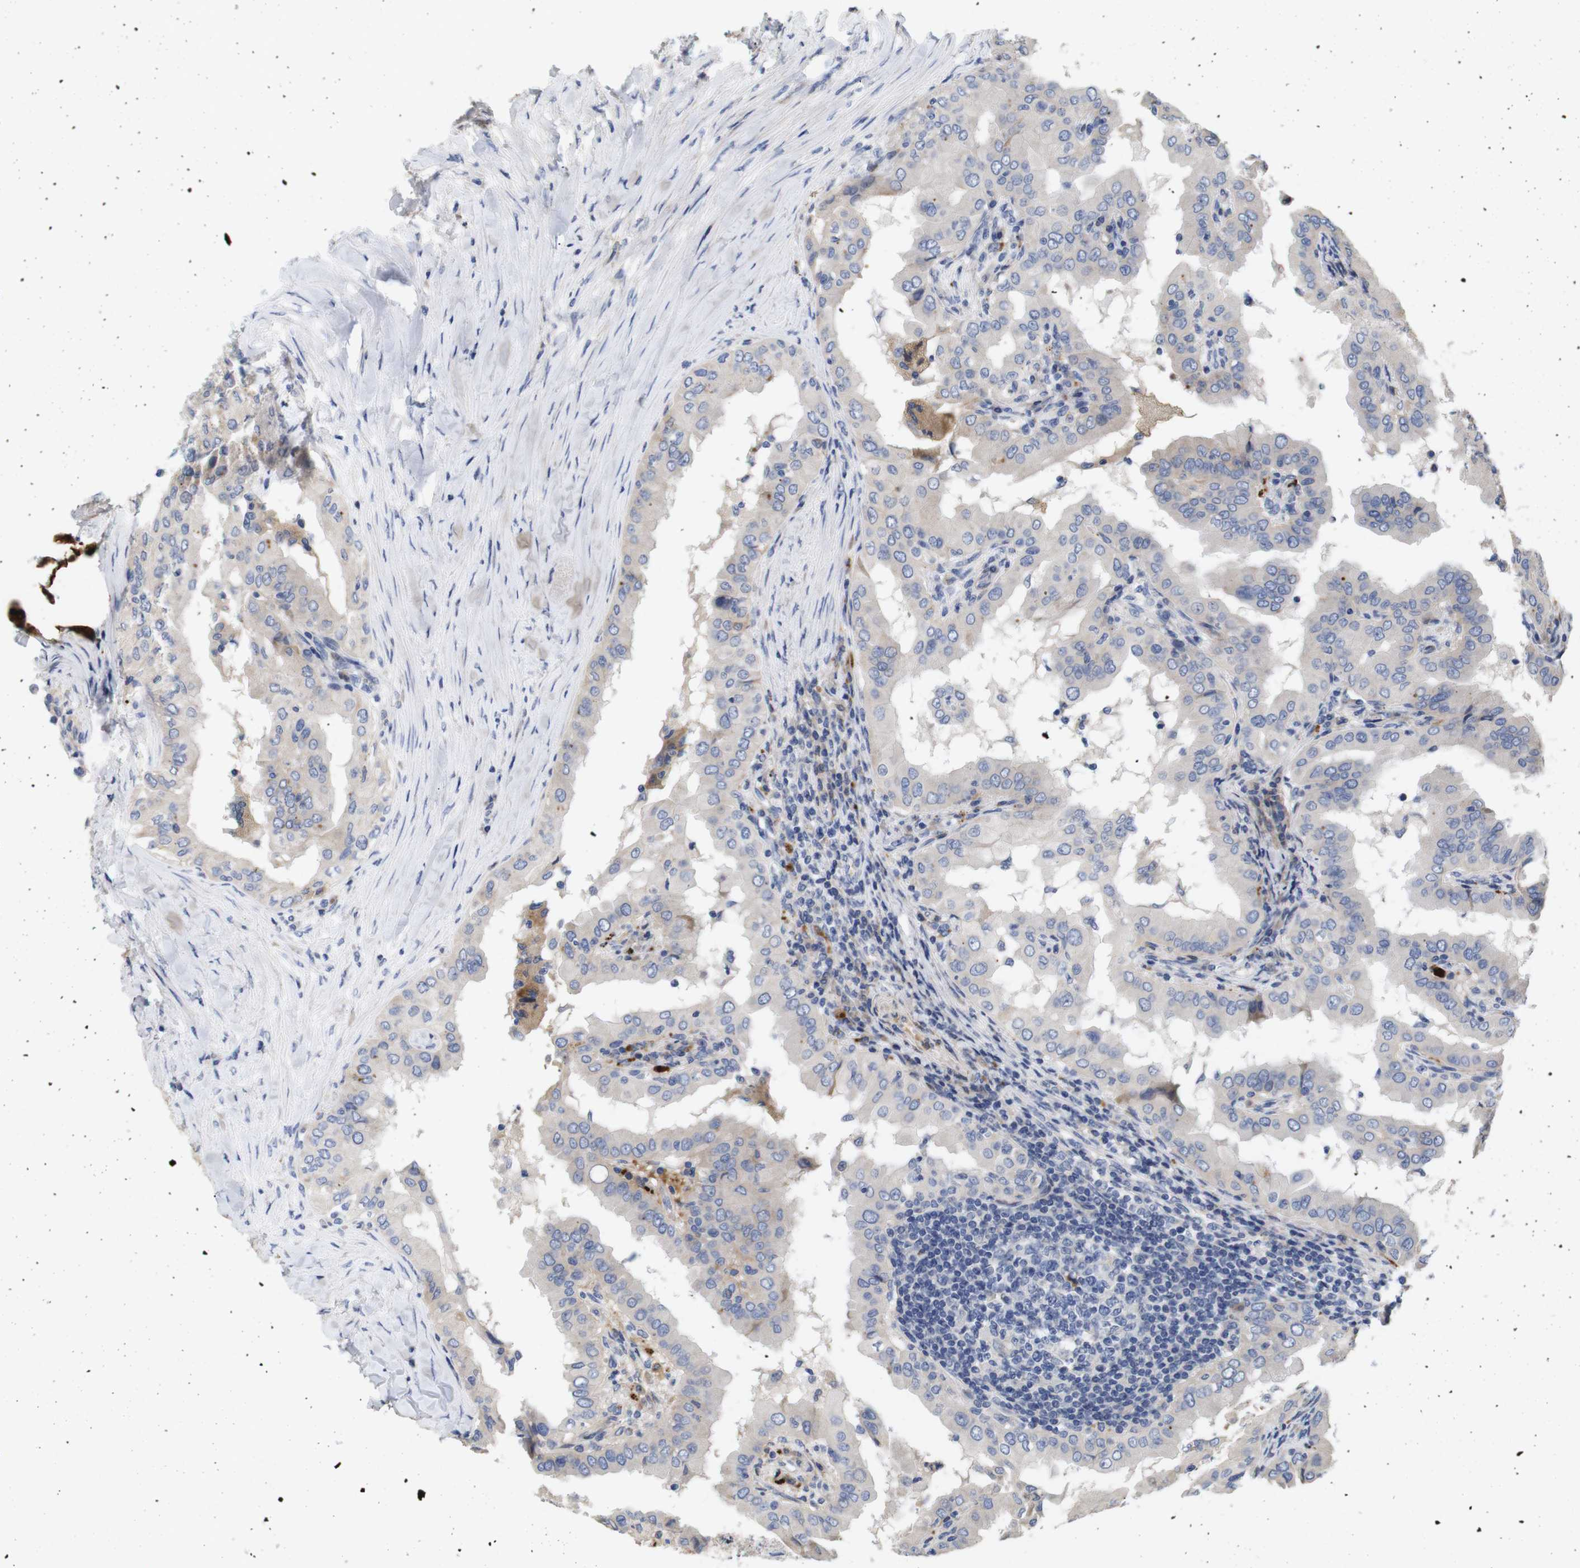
{"staining": {"intensity": "negative", "quantity": "none", "location": "none"}, "tissue": "thyroid cancer", "cell_type": "Tumor cells", "image_type": "cancer", "snomed": [{"axis": "morphology", "description": "Papillary adenocarcinoma, NOS"}, {"axis": "topography", "description": "Thyroid gland"}], "caption": "DAB immunohistochemical staining of thyroid cancer exhibits no significant positivity in tumor cells.", "gene": "SPRY3", "patient": {"sex": "male", "age": 33}}